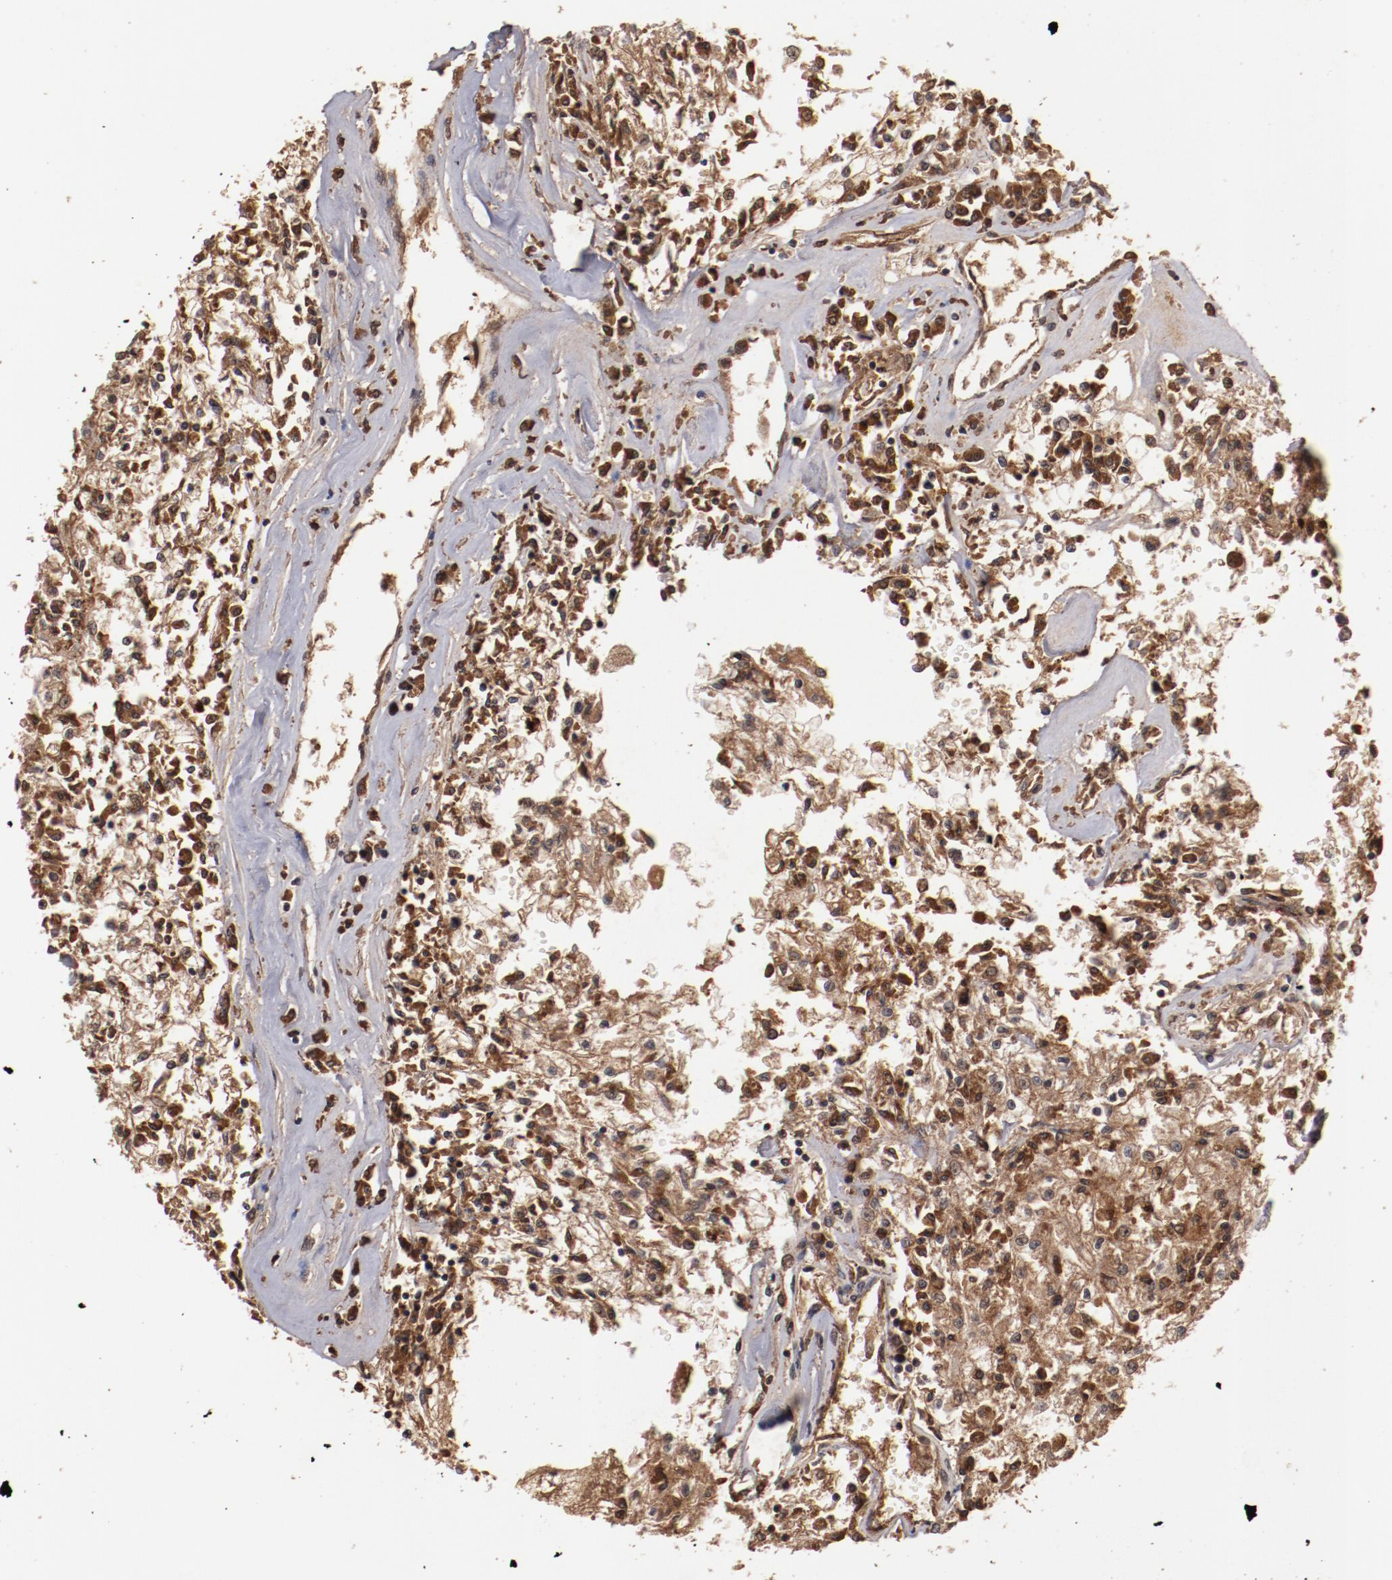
{"staining": {"intensity": "strong", "quantity": ">75%", "location": "cytoplasmic/membranous"}, "tissue": "renal cancer", "cell_type": "Tumor cells", "image_type": "cancer", "snomed": [{"axis": "morphology", "description": "Adenocarcinoma, NOS"}, {"axis": "topography", "description": "Kidney"}], "caption": "The photomicrograph reveals staining of renal cancer (adenocarcinoma), revealing strong cytoplasmic/membranous protein expression (brown color) within tumor cells.", "gene": "TENM1", "patient": {"sex": "male", "age": 78}}